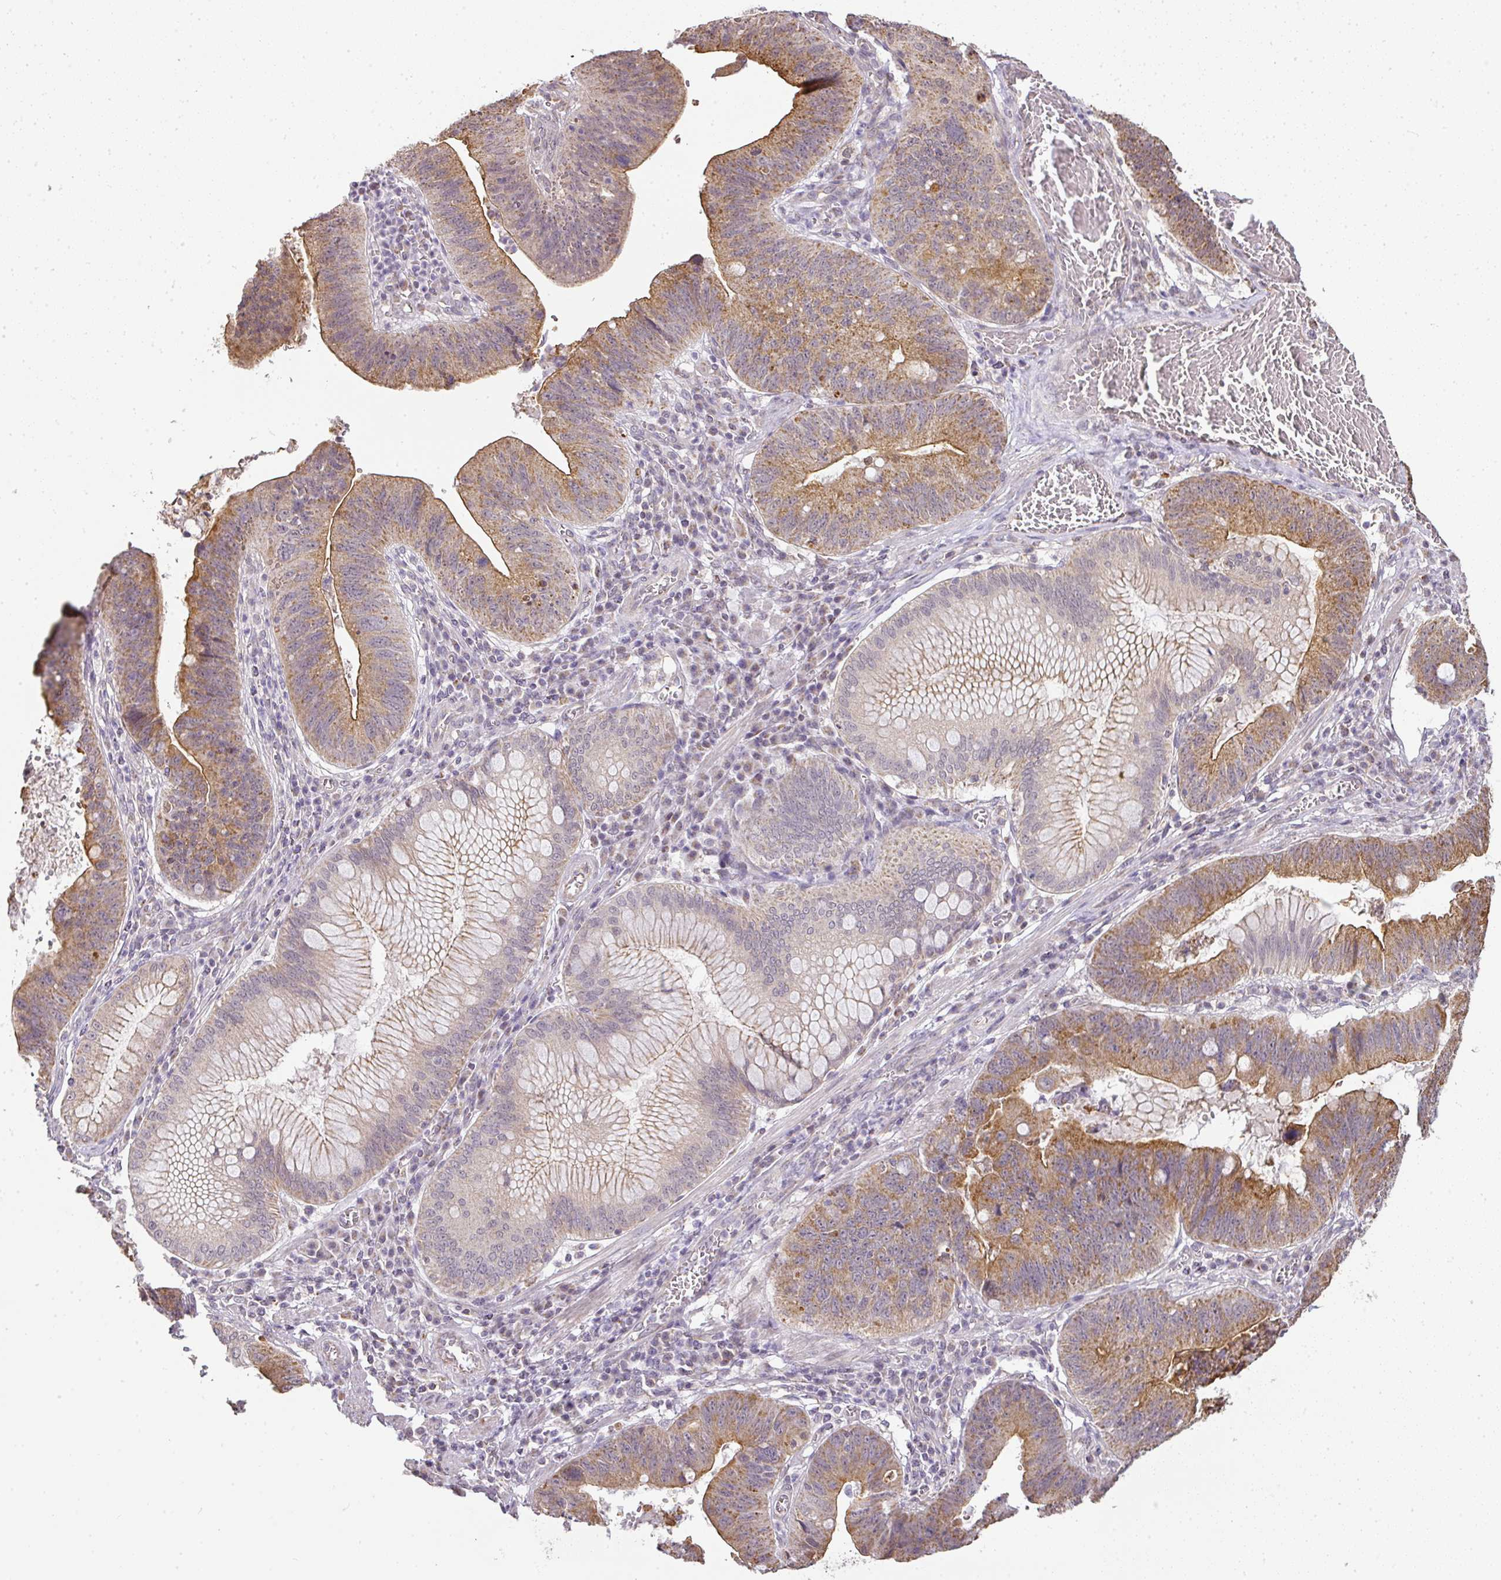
{"staining": {"intensity": "moderate", "quantity": ">75%", "location": "cytoplasmic/membranous"}, "tissue": "stomach cancer", "cell_type": "Tumor cells", "image_type": "cancer", "snomed": [{"axis": "morphology", "description": "Adenocarcinoma, NOS"}, {"axis": "topography", "description": "Stomach"}], "caption": "Stomach cancer (adenocarcinoma) stained with DAB (3,3'-diaminobenzidine) immunohistochemistry (IHC) displays medium levels of moderate cytoplasmic/membranous expression in approximately >75% of tumor cells. (DAB (3,3'-diaminobenzidine) = brown stain, brightfield microscopy at high magnification).", "gene": "MYOM2", "patient": {"sex": "male", "age": 59}}